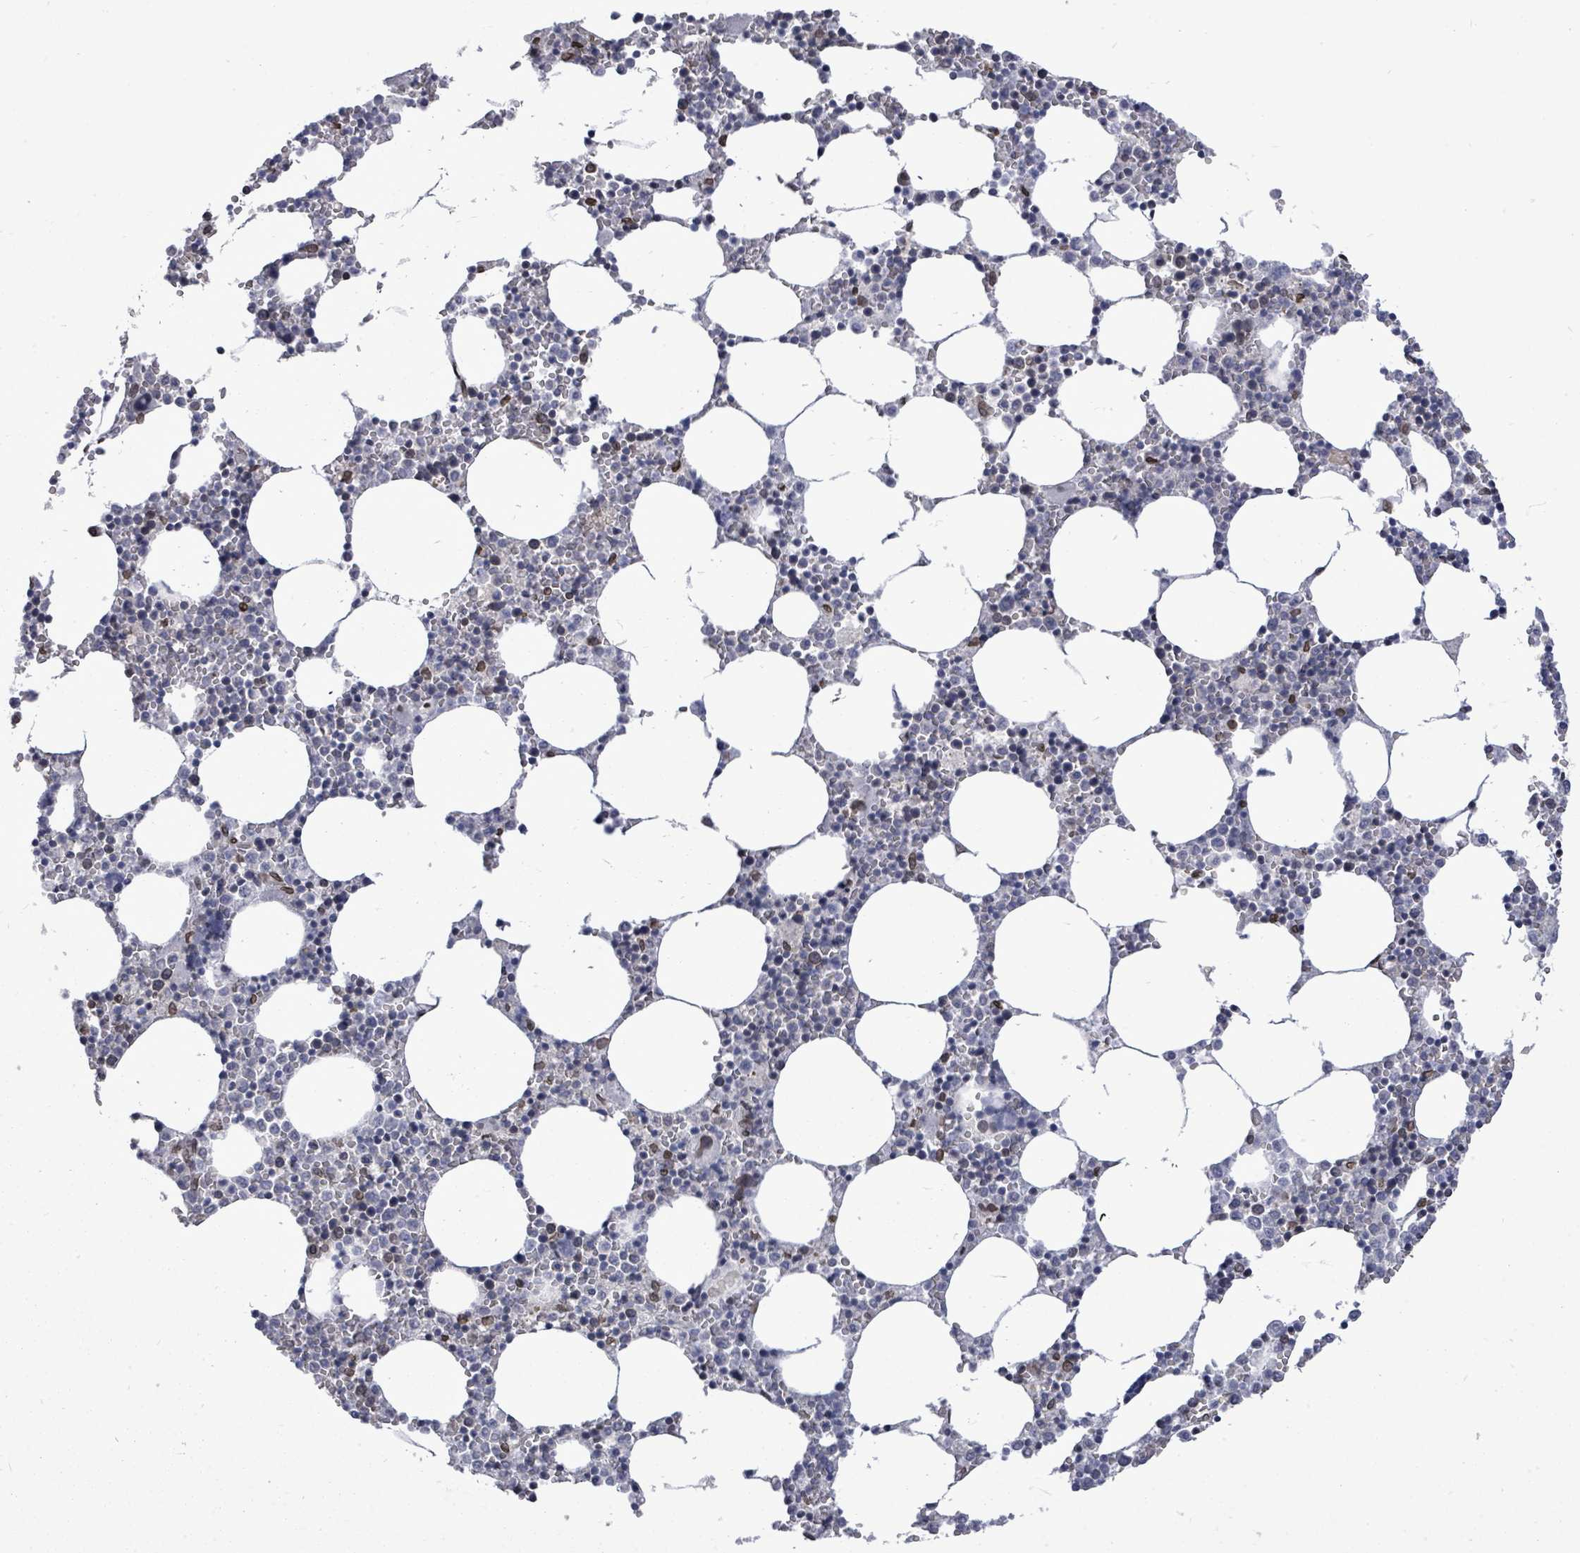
{"staining": {"intensity": "moderate", "quantity": "<25%", "location": "cytoplasmic/membranous"}, "tissue": "bone marrow", "cell_type": "Hematopoietic cells", "image_type": "normal", "snomed": [{"axis": "morphology", "description": "Normal tissue, NOS"}, {"axis": "topography", "description": "Bone marrow"}], "caption": "Protein positivity by immunohistochemistry reveals moderate cytoplasmic/membranous positivity in about <25% of hematopoietic cells in benign bone marrow.", "gene": "ARFGAP1", "patient": {"sex": "female", "age": 64}}